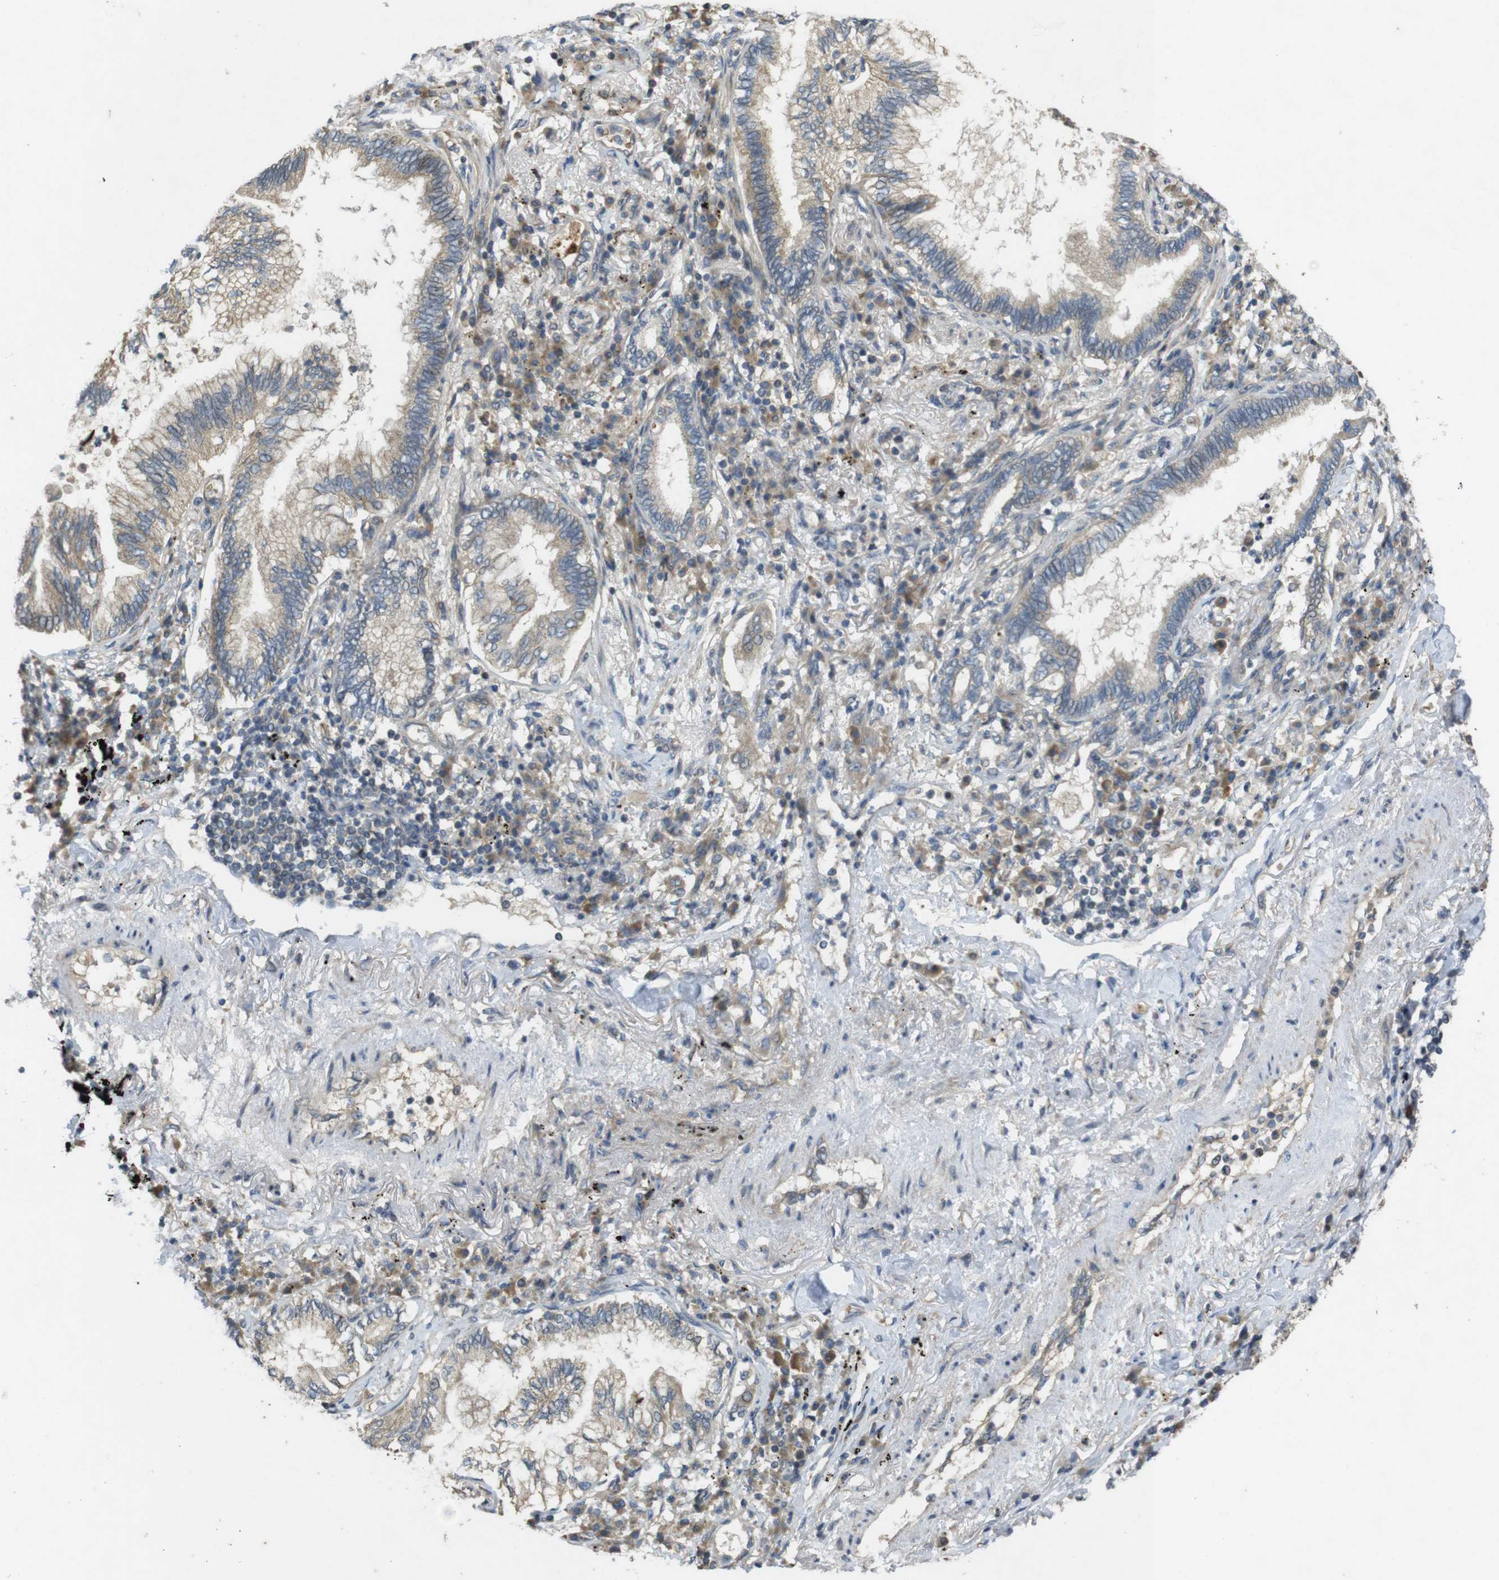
{"staining": {"intensity": "weak", "quantity": ">75%", "location": "cytoplasmic/membranous"}, "tissue": "lung cancer", "cell_type": "Tumor cells", "image_type": "cancer", "snomed": [{"axis": "morphology", "description": "Normal tissue, NOS"}, {"axis": "morphology", "description": "Adenocarcinoma, NOS"}, {"axis": "topography", "description": "Bronchus"}, {"axis": "topography", "description": "Lung"}], "caption": "Immunohistochemistry micrograph of adenocarcinoma (lung) stained for a protein (brown), which demonstrates low levels of weak cytoplasmic/membranous expression in approximately >75% of tumor cells.", "gene": "CLTC", "patient": {"sex": "female", "age": 70}}